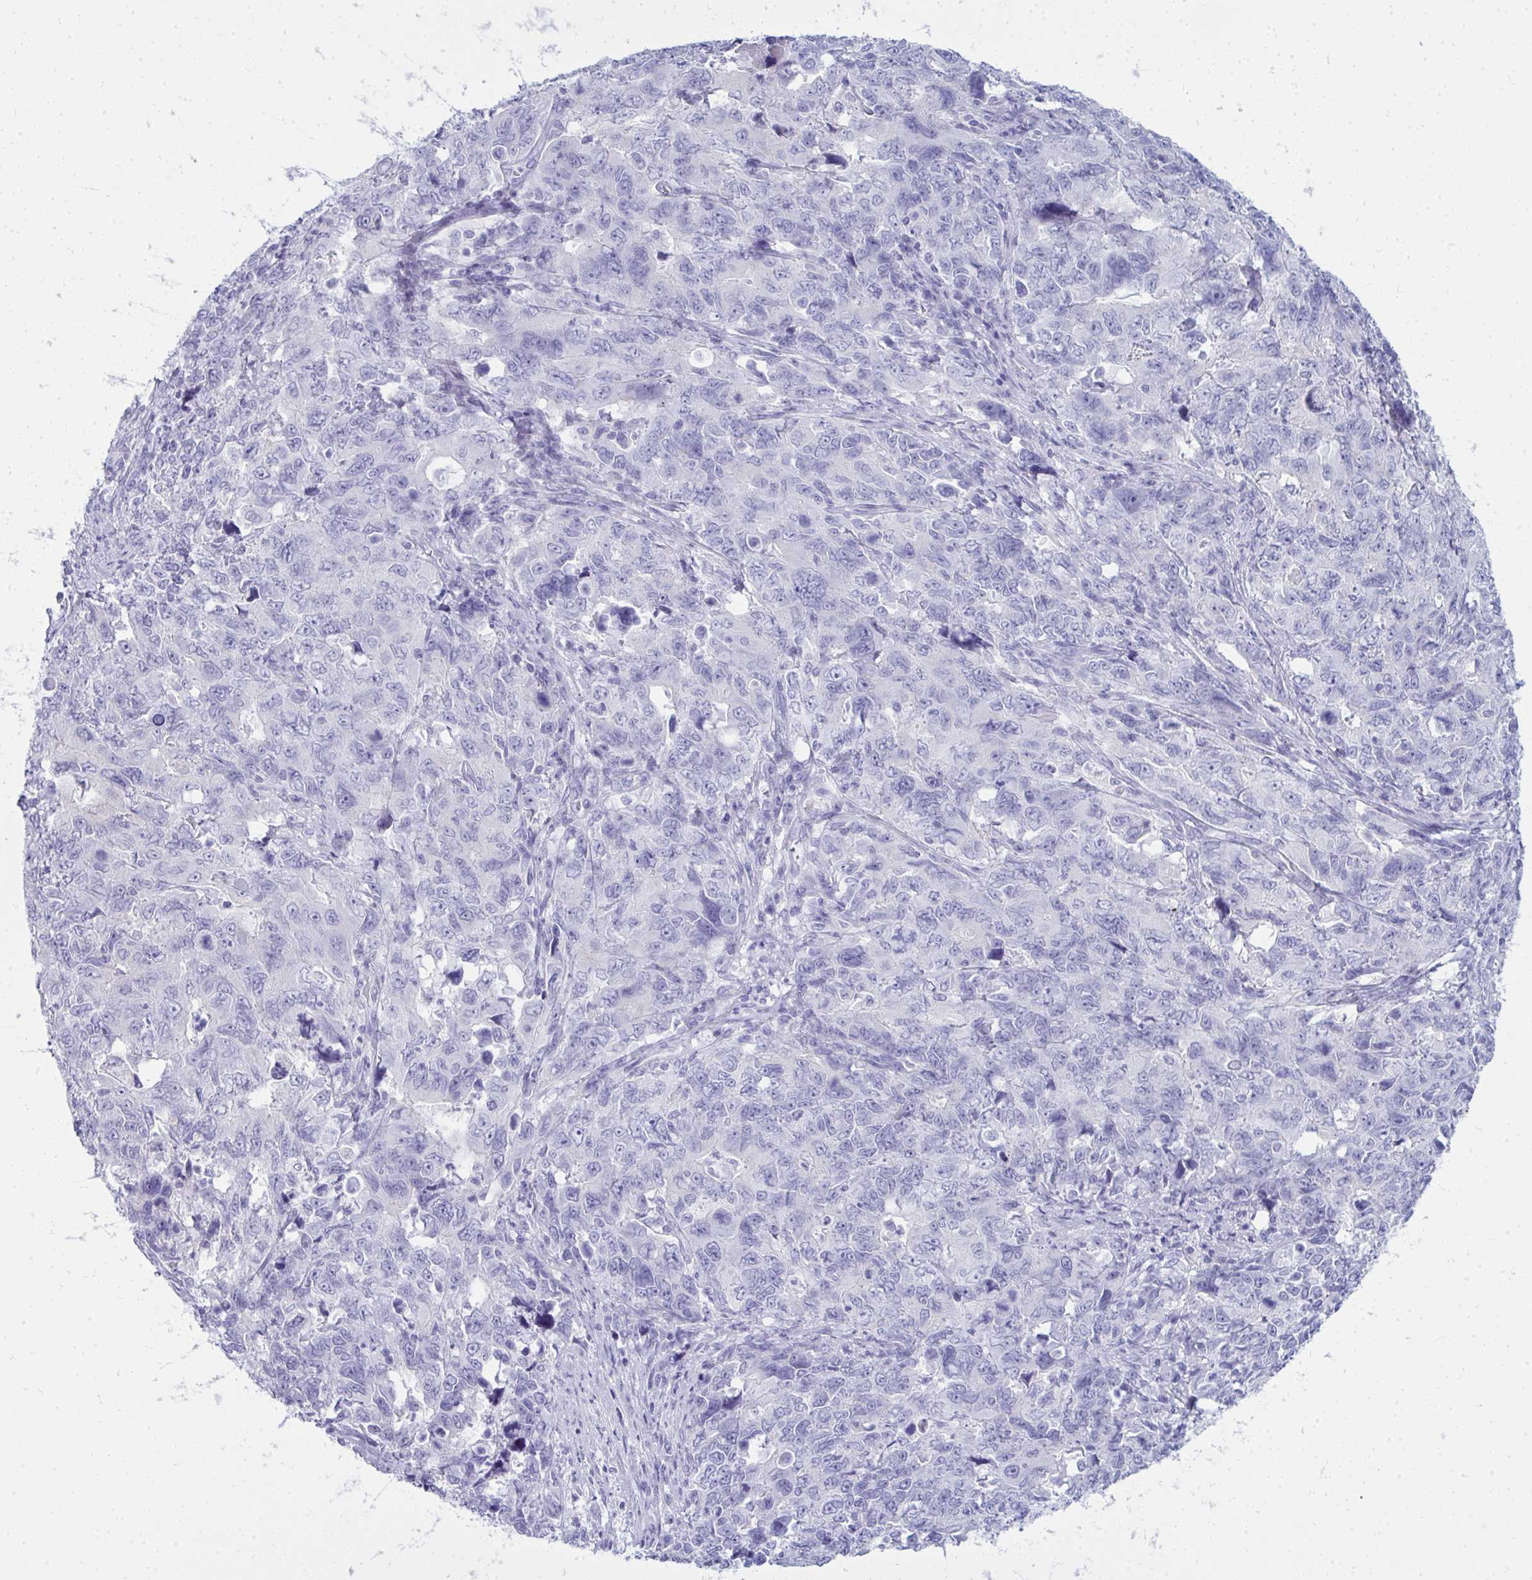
{"staining": {"intensity": "negative", "quantity": "none", "location": "none"}, "tissue": "cervical cancer", "cell_type": "Tumor cells", "image_type": "cancer", "snomed": [{"axis": "morphology", "description": "Adenocarcinoma, NOS"}, {"axis": "topography", "description": "Cervix"}], "caption": "Cervical cancer was stained to show a protein in brown. There is no significant expression in tumor cells.", "gene": "QDPR", "patient": {"sex": "female", "age": 63}}